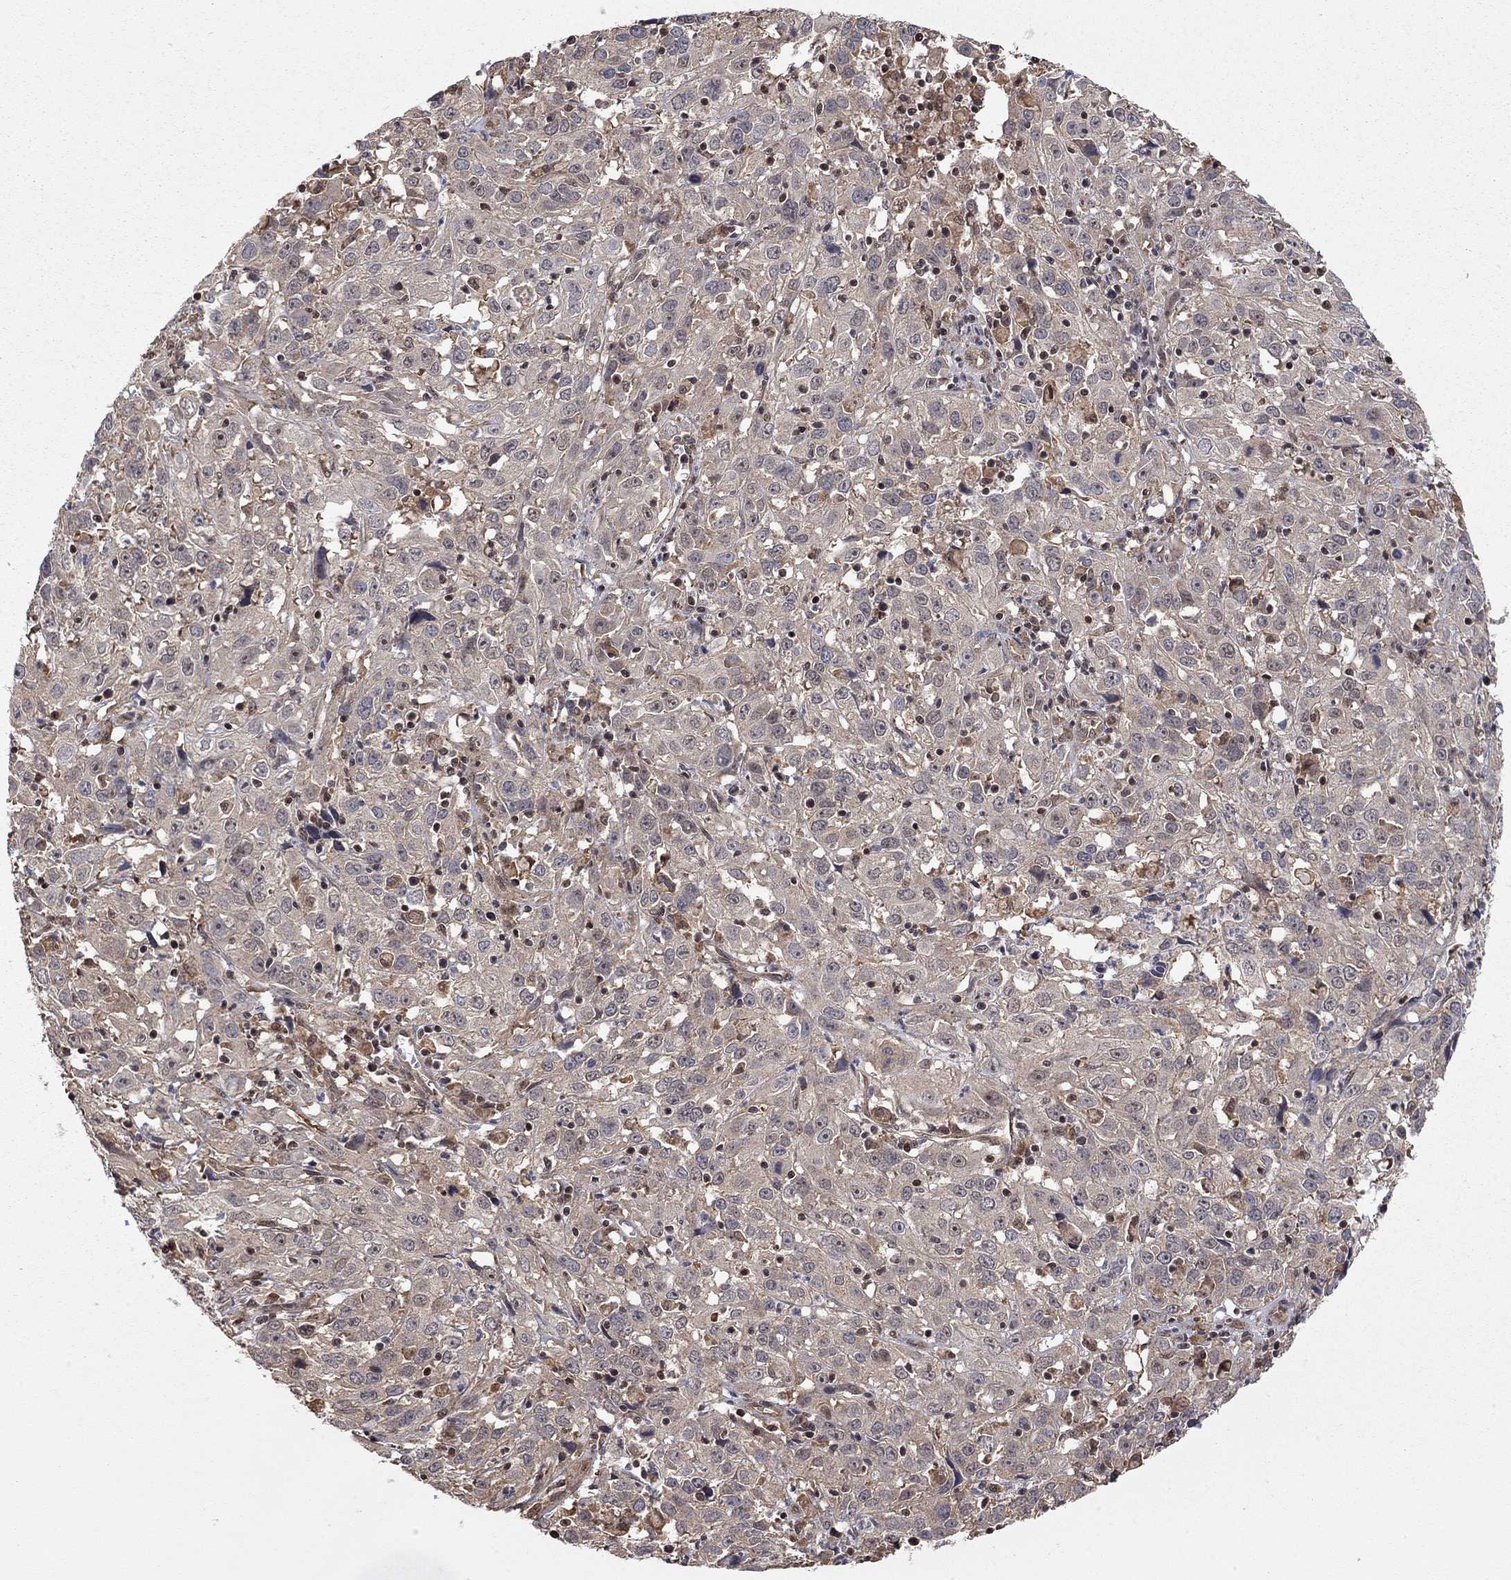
{"staining": {"intensity": "moderate", "quantity": "<25%", "location": "cytoplasmic/membranous,nuclear"}, "tissue": "cervical cancer", "cell_type": "Tumor cells", "image_type": "cancer", "snomed": [{"axis": "morphology", "description": "Squamous cell carcinoma, NOS"}, {"axis": "topography", "description": "Cervix"}], "caption": "Human cervical cancer (squamous cell carcinoma) stained for a protein (brown) shows moderate cytoplasmic/membranous and nuclear positive expression in approximately <25% of tumor cells.", "gene": "TDP1", "patient": {"sex": "female", "age": 32}}